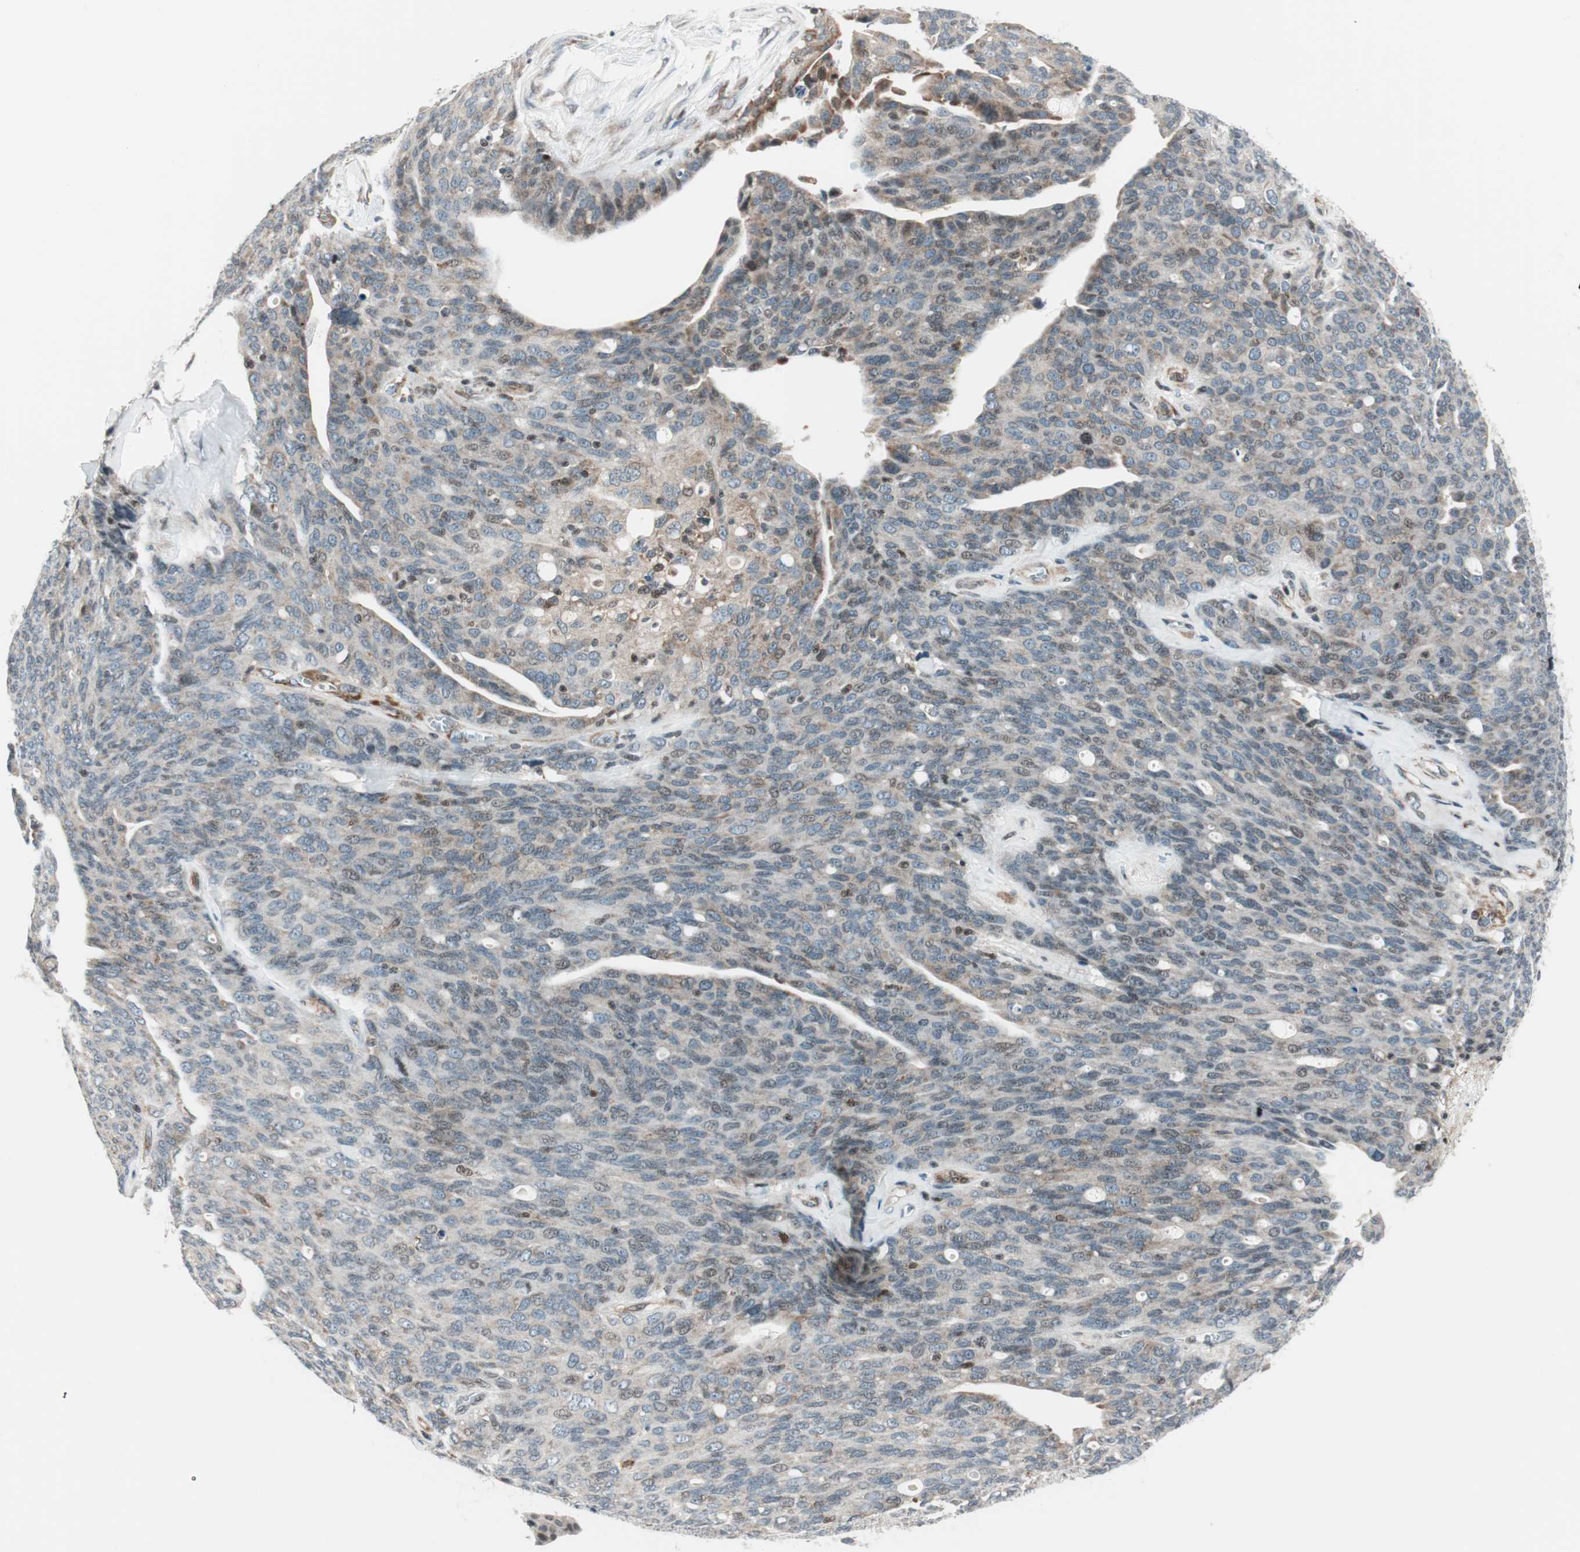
{"staining": {"intensity": "moderate", "quantity": "<25%", "location": "cytoplasmic/membranous,nuclear"}, "tissue": "ovarian cancer", "cell_type": "Tumor cells", "image_type": "cancer", "snomed": [{"axis": "morphology", "description": "Carcinoma, endometroid"}, {"axis": "topography", "description": "Ovary"}], "caption": "Tumor cells reveal low levels of moderate cytoplasmic/membranous and nuclear staining in about <25% of cells in human ovarian cancer (endometroid carcinoma).", "gene": "TPT1", "patient": {"sex": "female", "age": 60}}